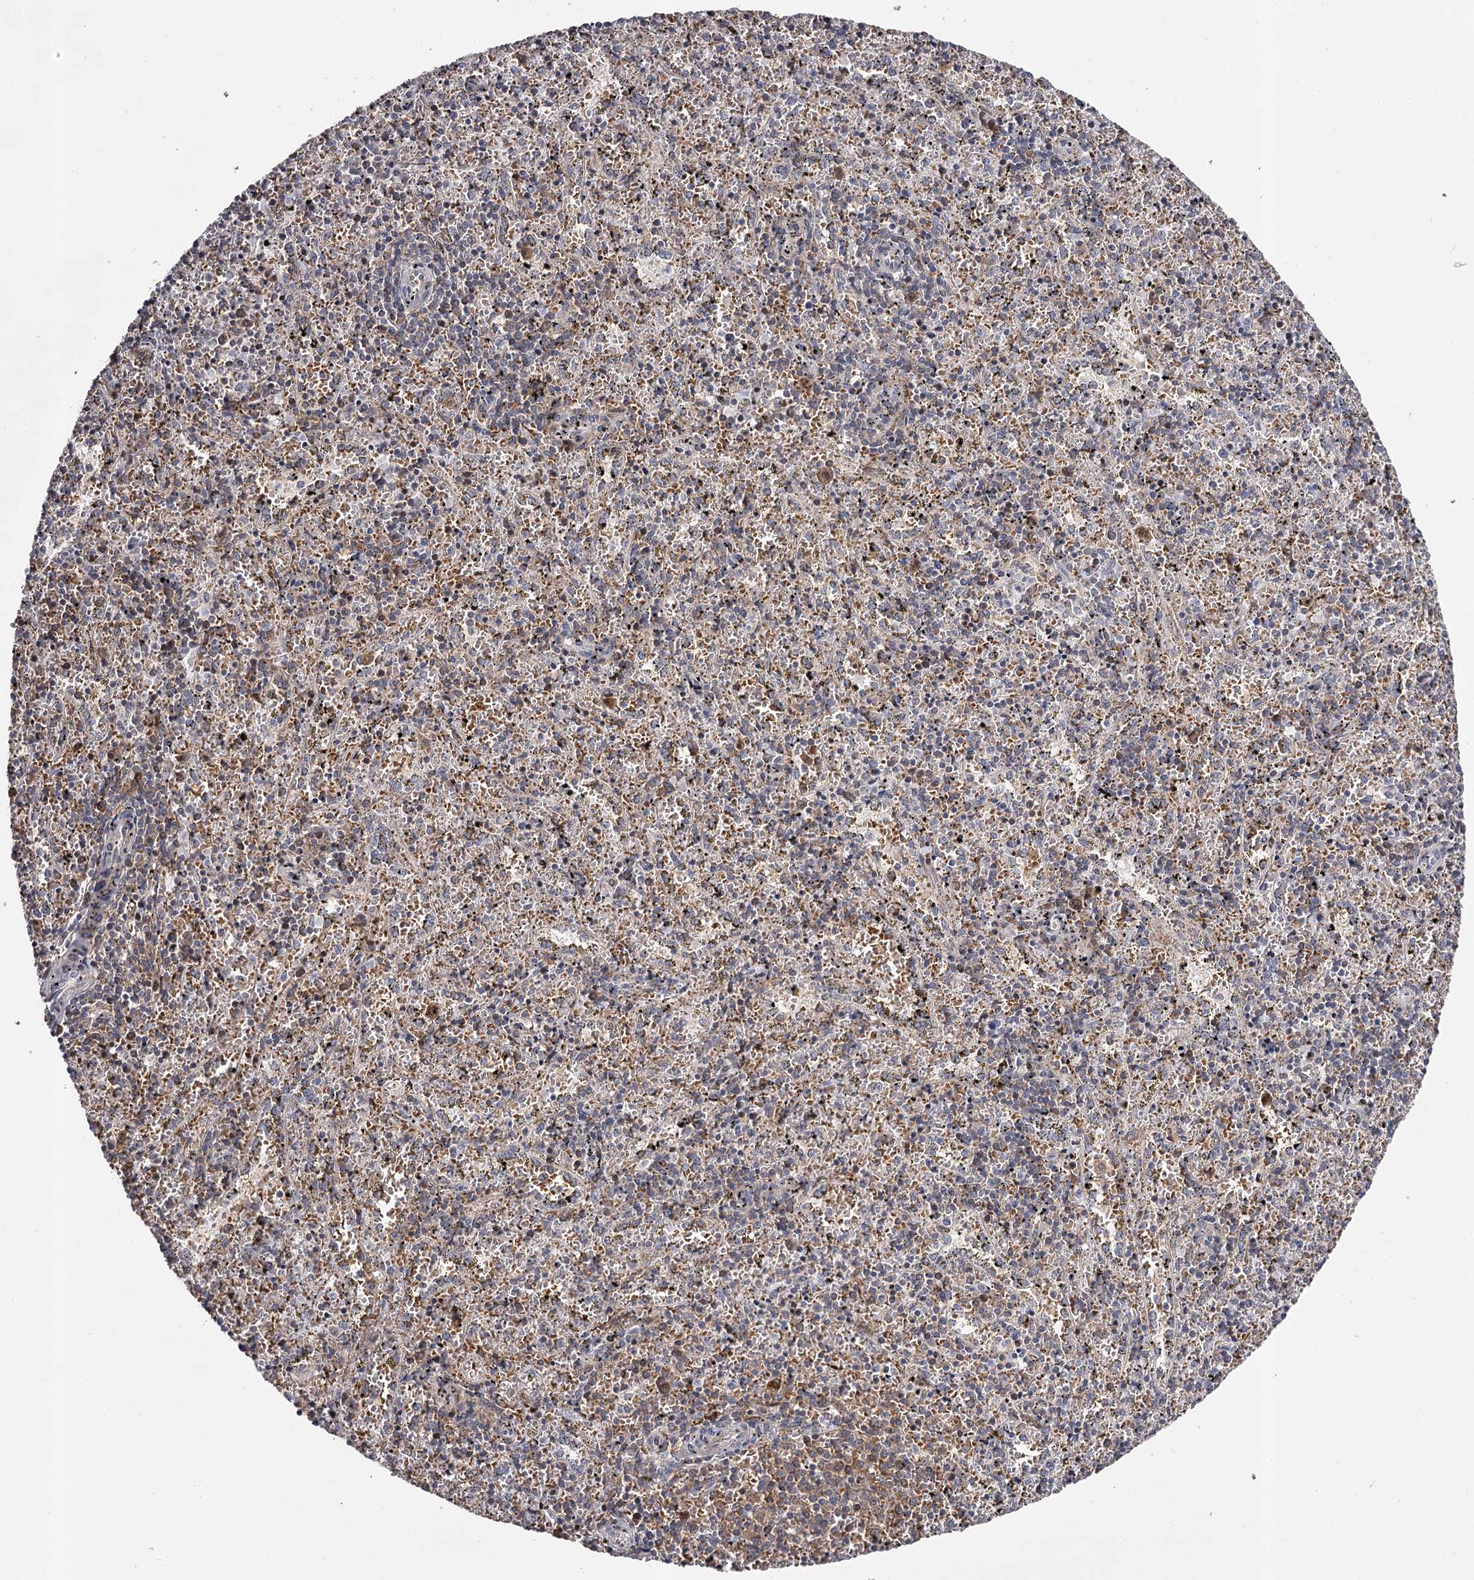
{"staining": {"intensity": "moderate", "quantity": "<25%", "location": "cytoplasmic/membranous"}, "tissue": "spleen", "cell_type": "Cells in red pulp", "image_type": "normal", "snomed": [{"axis": "morphology", "description": "Normal tissue, NOS"}, {"axis": "topography", "description": "Spleen"}], "caption": "Spleen was stained to show a protein in brown. There is low levels of moderate cytoplasmic/membranous staining in about <25% of cells in red pulp.", "gene": "RASSF6", "patient": {"sex": "male", "age": 11}}